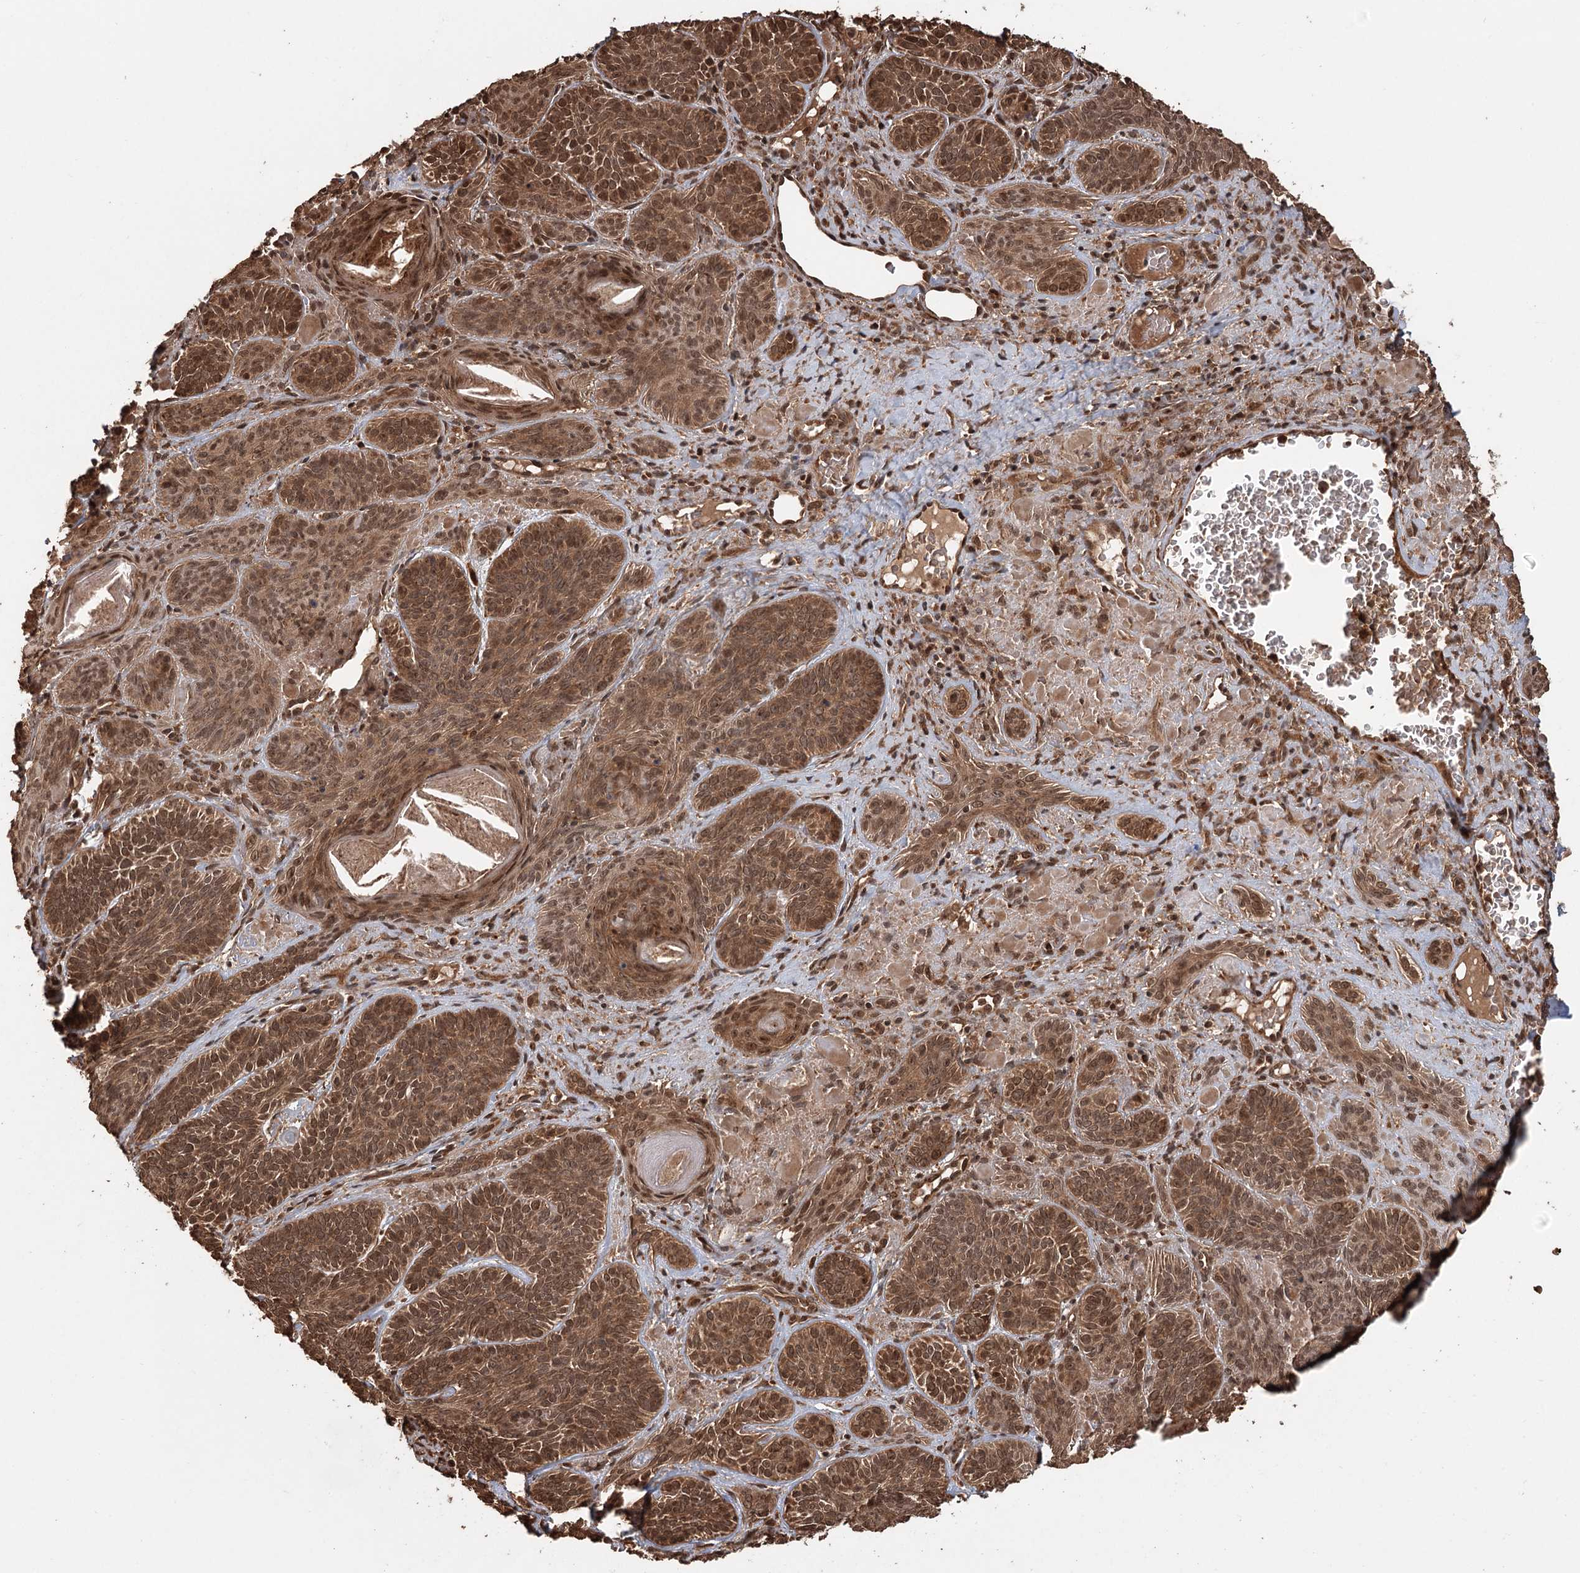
{"staining": {"intensity": "moderate", "quantity": ">75%", "location": "cytoplasmic/membranous,nuclear"}, "tissue": "skin cancer", "cell_type": "Tumor cells", "image_type": "cancer", "snomed": [{"axis": "morphology", "description": "Basal cell carcinoma"}, {"axis": "topography", "description": "Skin"}], "caption": "Immunohistochemical staining of skin cancer (basal cell carcinoma) exhibits medium levels of moderate cytoplasmic/membranous and nuclear protein expression in about >75% of tumor cells. Using DAB (brown) and hematoxylin (blue) stains, captured at high magnification using brightfield microscopy.", "gene": "N6AMT1", "patient": {"sex": "male", "age": 85}}